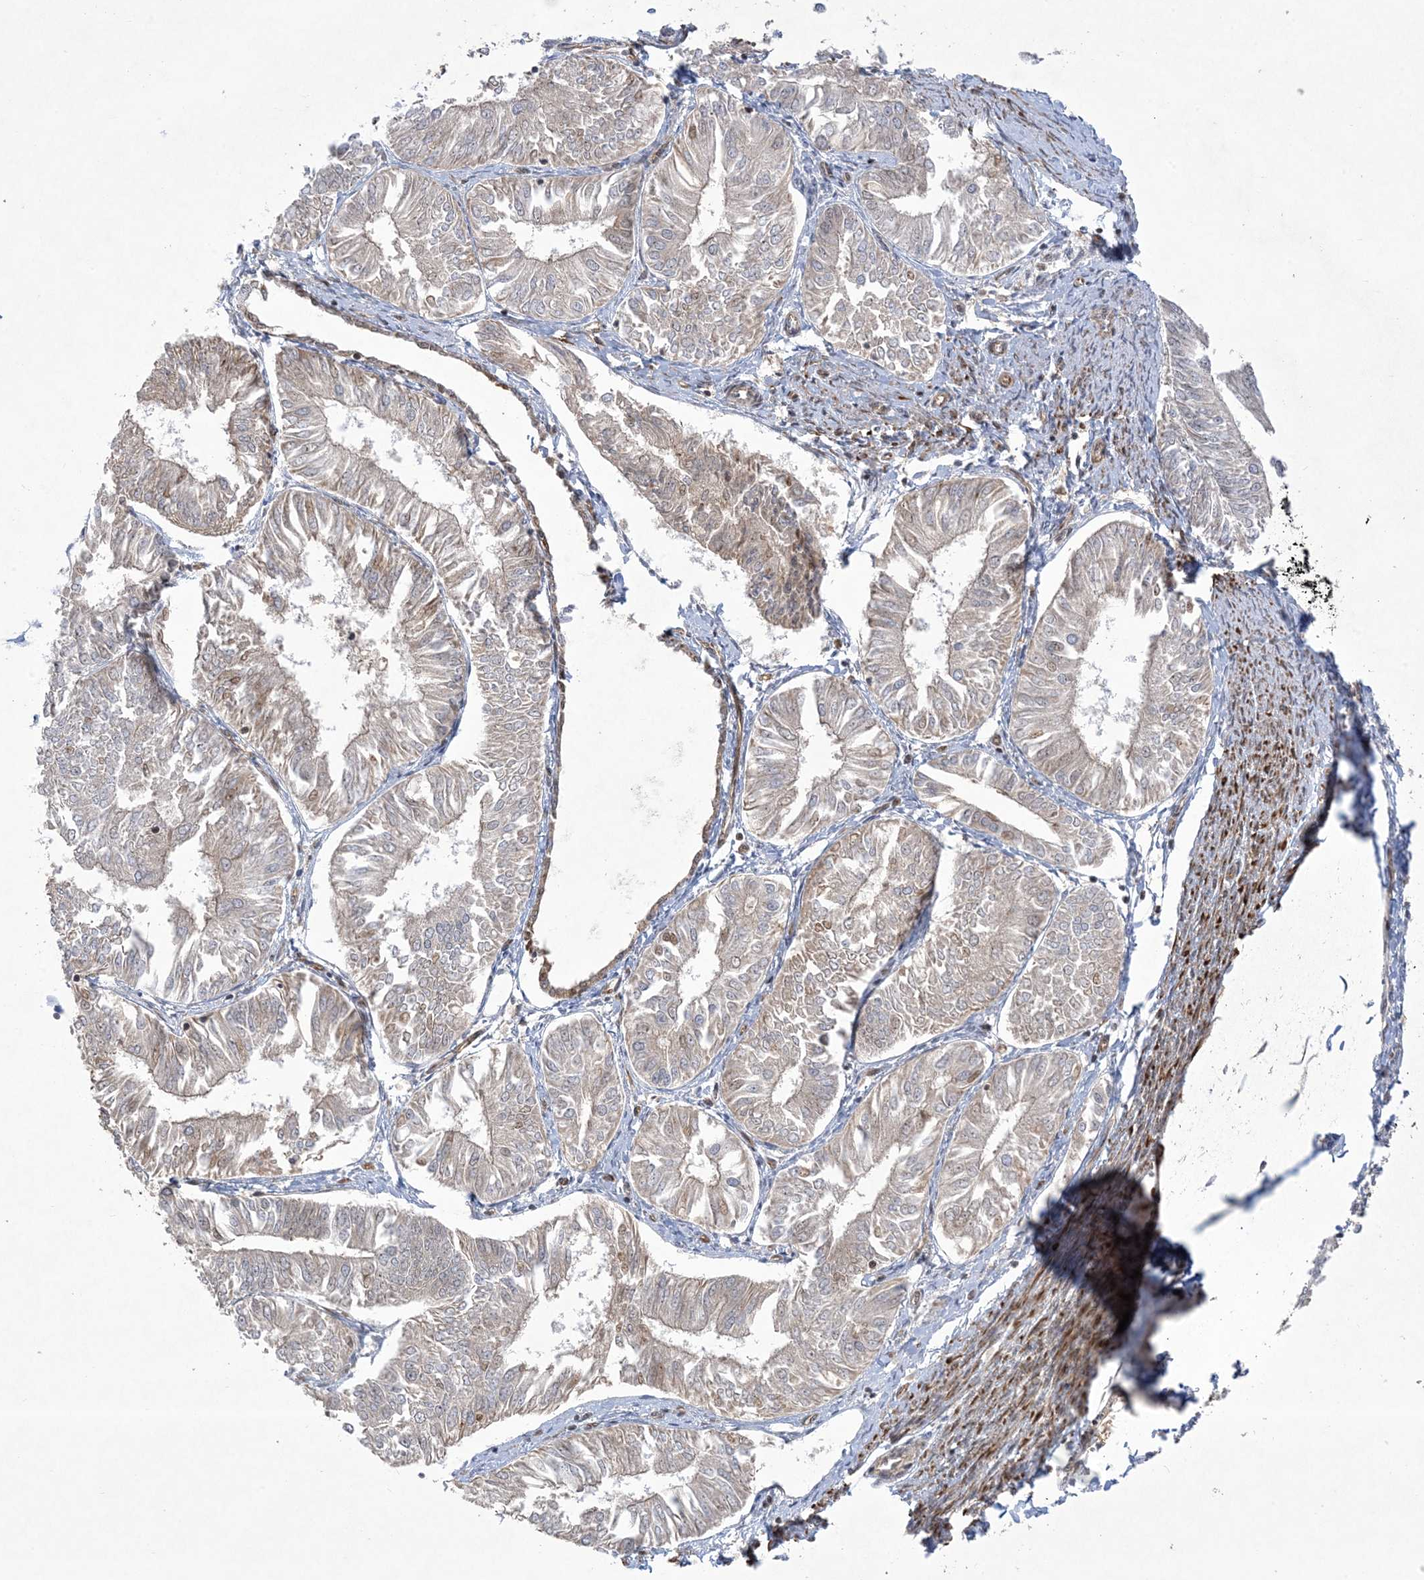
{"staining": {"intensity": "weak", "quantity": ">75%", "location": "cytoplasmic/membranous"}, "tissue": "endometrial cancer", "cell_type": "Tumor cells", "image_type": "cancer", "snomed": [{"axis": "morphology", "description": "Adenocarcinoma, NOS"}, {"axis": "topography", "description": "Endometrium"}], "caption": "High-magnification brightfield microscopy of endometrial cancer (adenocarcinoma) stained with DAB (brown) and counterstained with hematoxylin (blue). tumor cells exhibit weak cytoplasmic/membranous expression is present in approximately>75% of cells.", "gene": "SOGA3", "patient": {"sex": "female", "age": 58}}